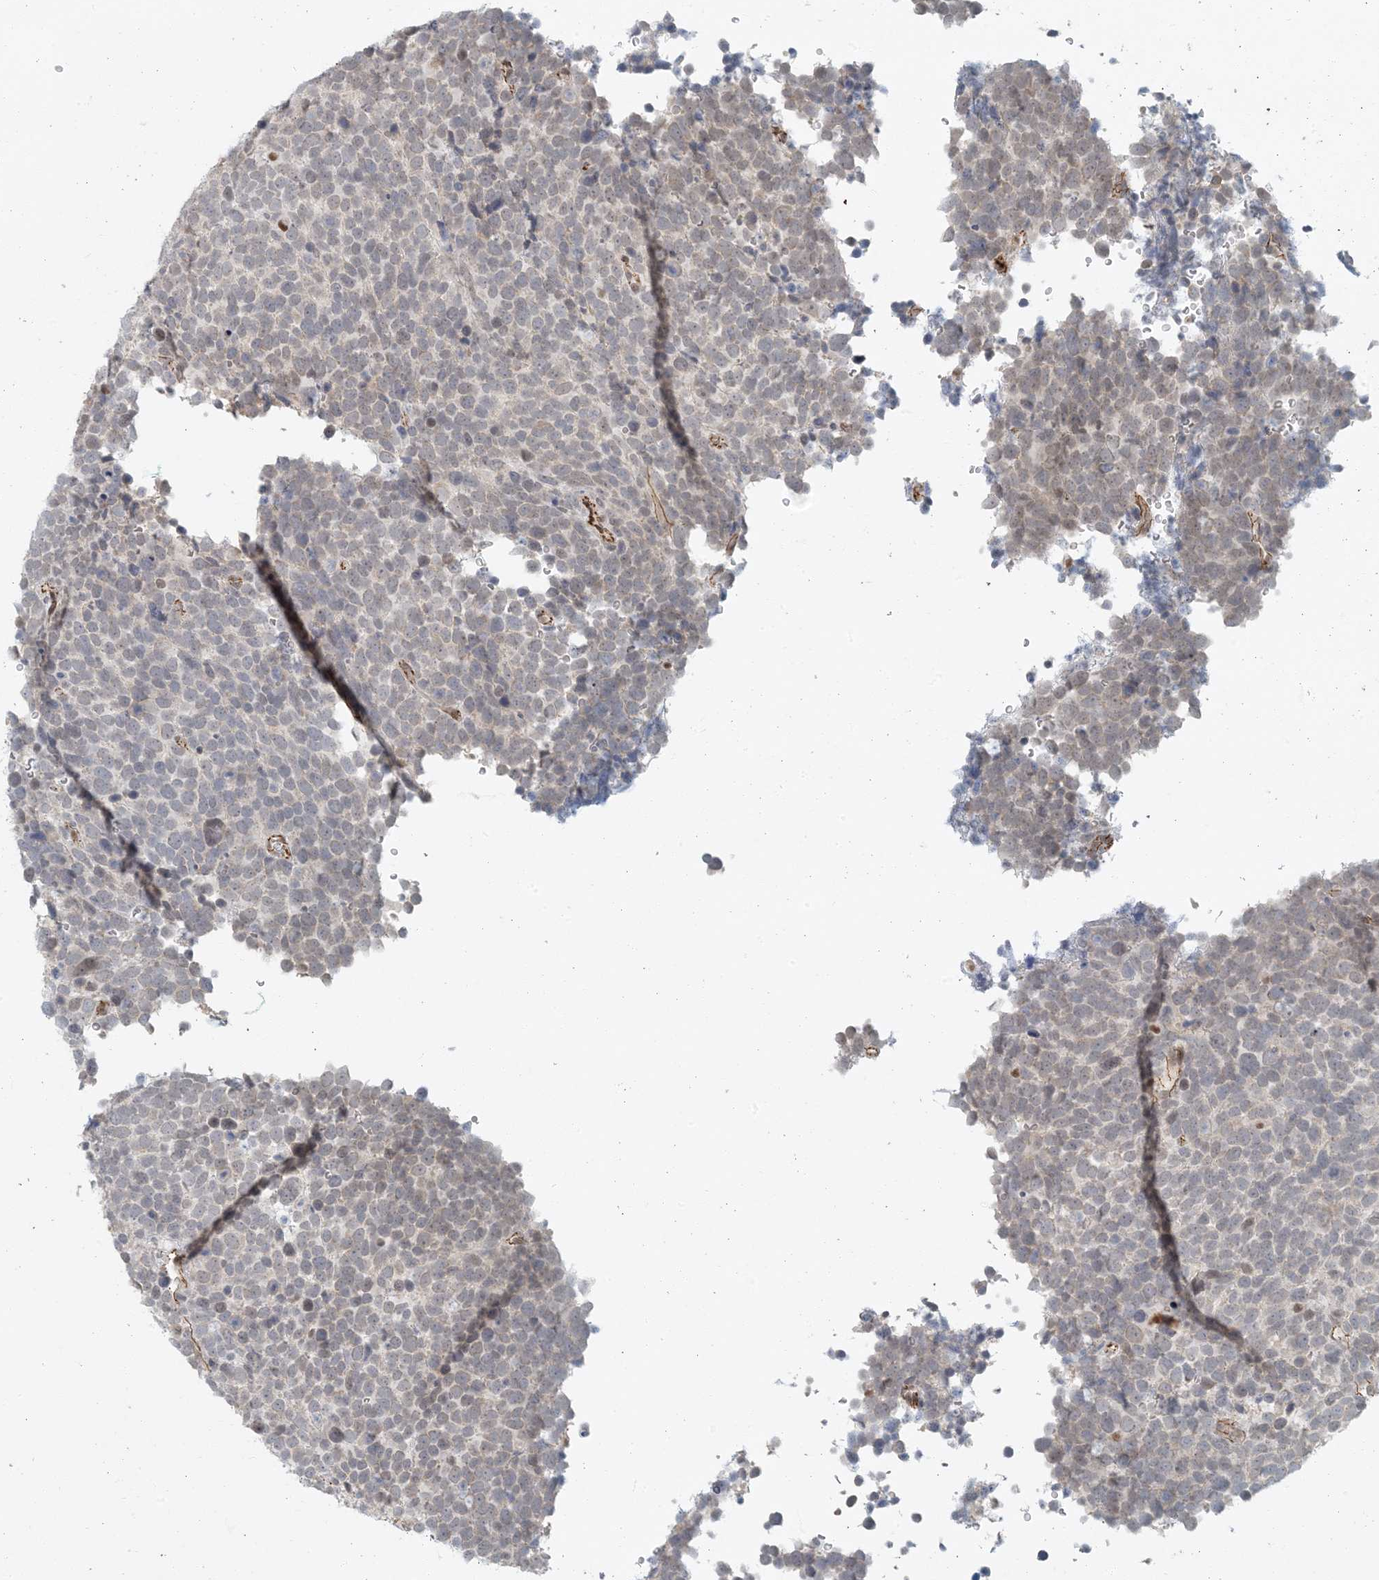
{"staining": {"intensity": "negative", "quantity": "none", "location": "none"}, "tissue": "urothelial cancer", "cell_type": "Tumor cells", "image_type": "cancer", "snomed": [{"axis": "morphology", "description": "Urothelial carcinoma, High grade"}, {"axis": "topography", "description": "Urinary bladder"}], "caption": "Photomicrograph shows no protein positivity in tumor cells of urothelial carcinoma (high-grade) tissue. The staining was performed using DAB (3,3'-diaminobenzidine) to visualize the protein expression in brown, while the nuclei were stained in blue with hematoxylin (Magnification: 20x).", "gene": "AK9", "patient": {"sex": "female", "age": 82}}